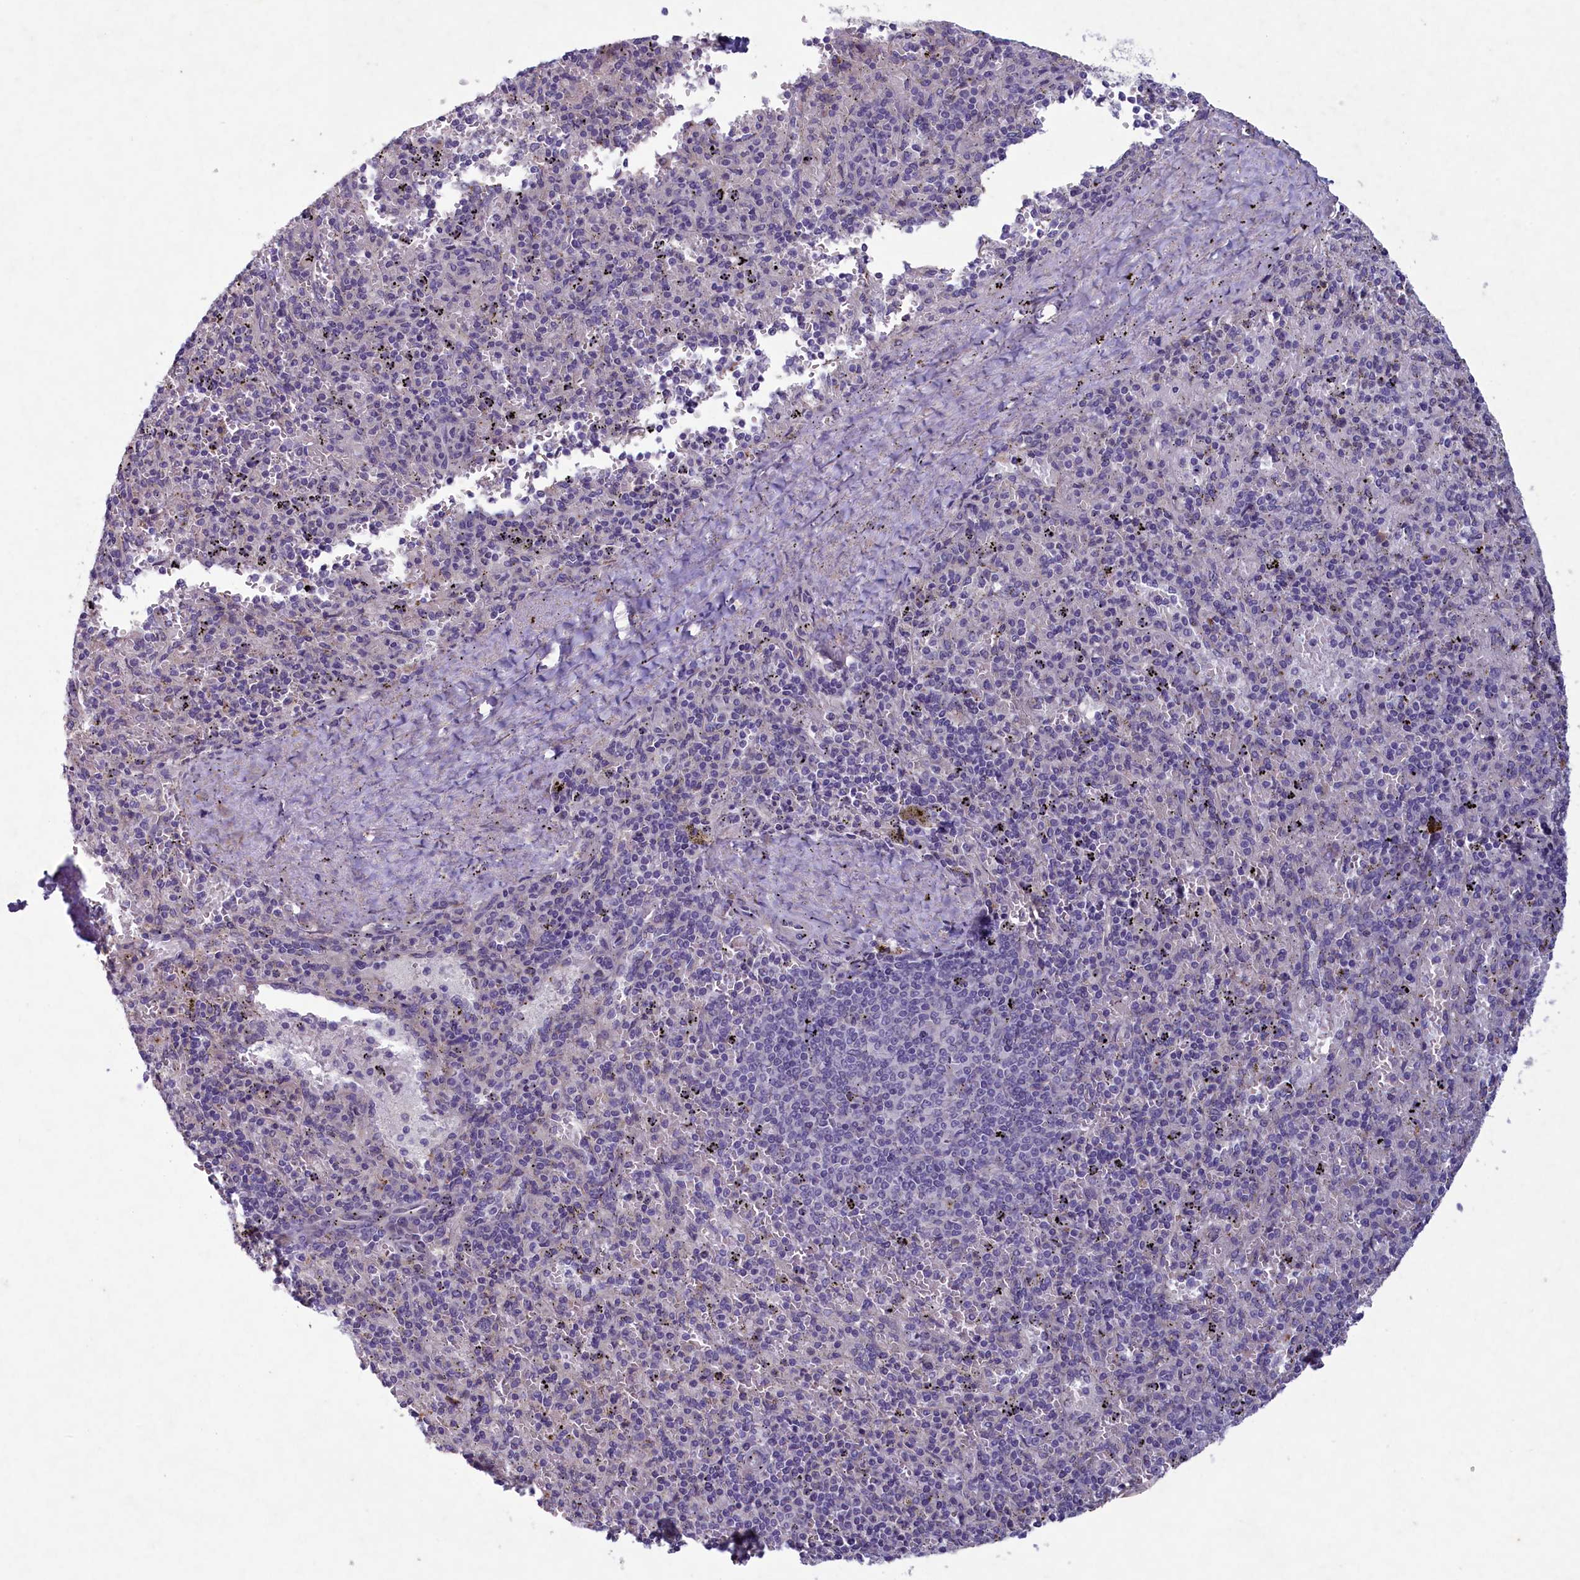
{"staining": {"intensity": "weak", "quantity": "<25%", "location": "cytoplasmic/membranous"}, "tissue": "spleen", "cell_type": "Cells in red pulp", "image_type": "normal", "snomed": [{"axis": "morphology", "description": "Normal tissue, NOS"}, {"axis": "topography", "description": "Spleen"}], "caption": "A high-resolution histopathology image shows immunohistochemistry staining of unremarkable spleen, which exhibits no significant staining in cells in red pulp.", "gene": "PLEKHG6", "patient": {"sex": "male", "age": 82}}